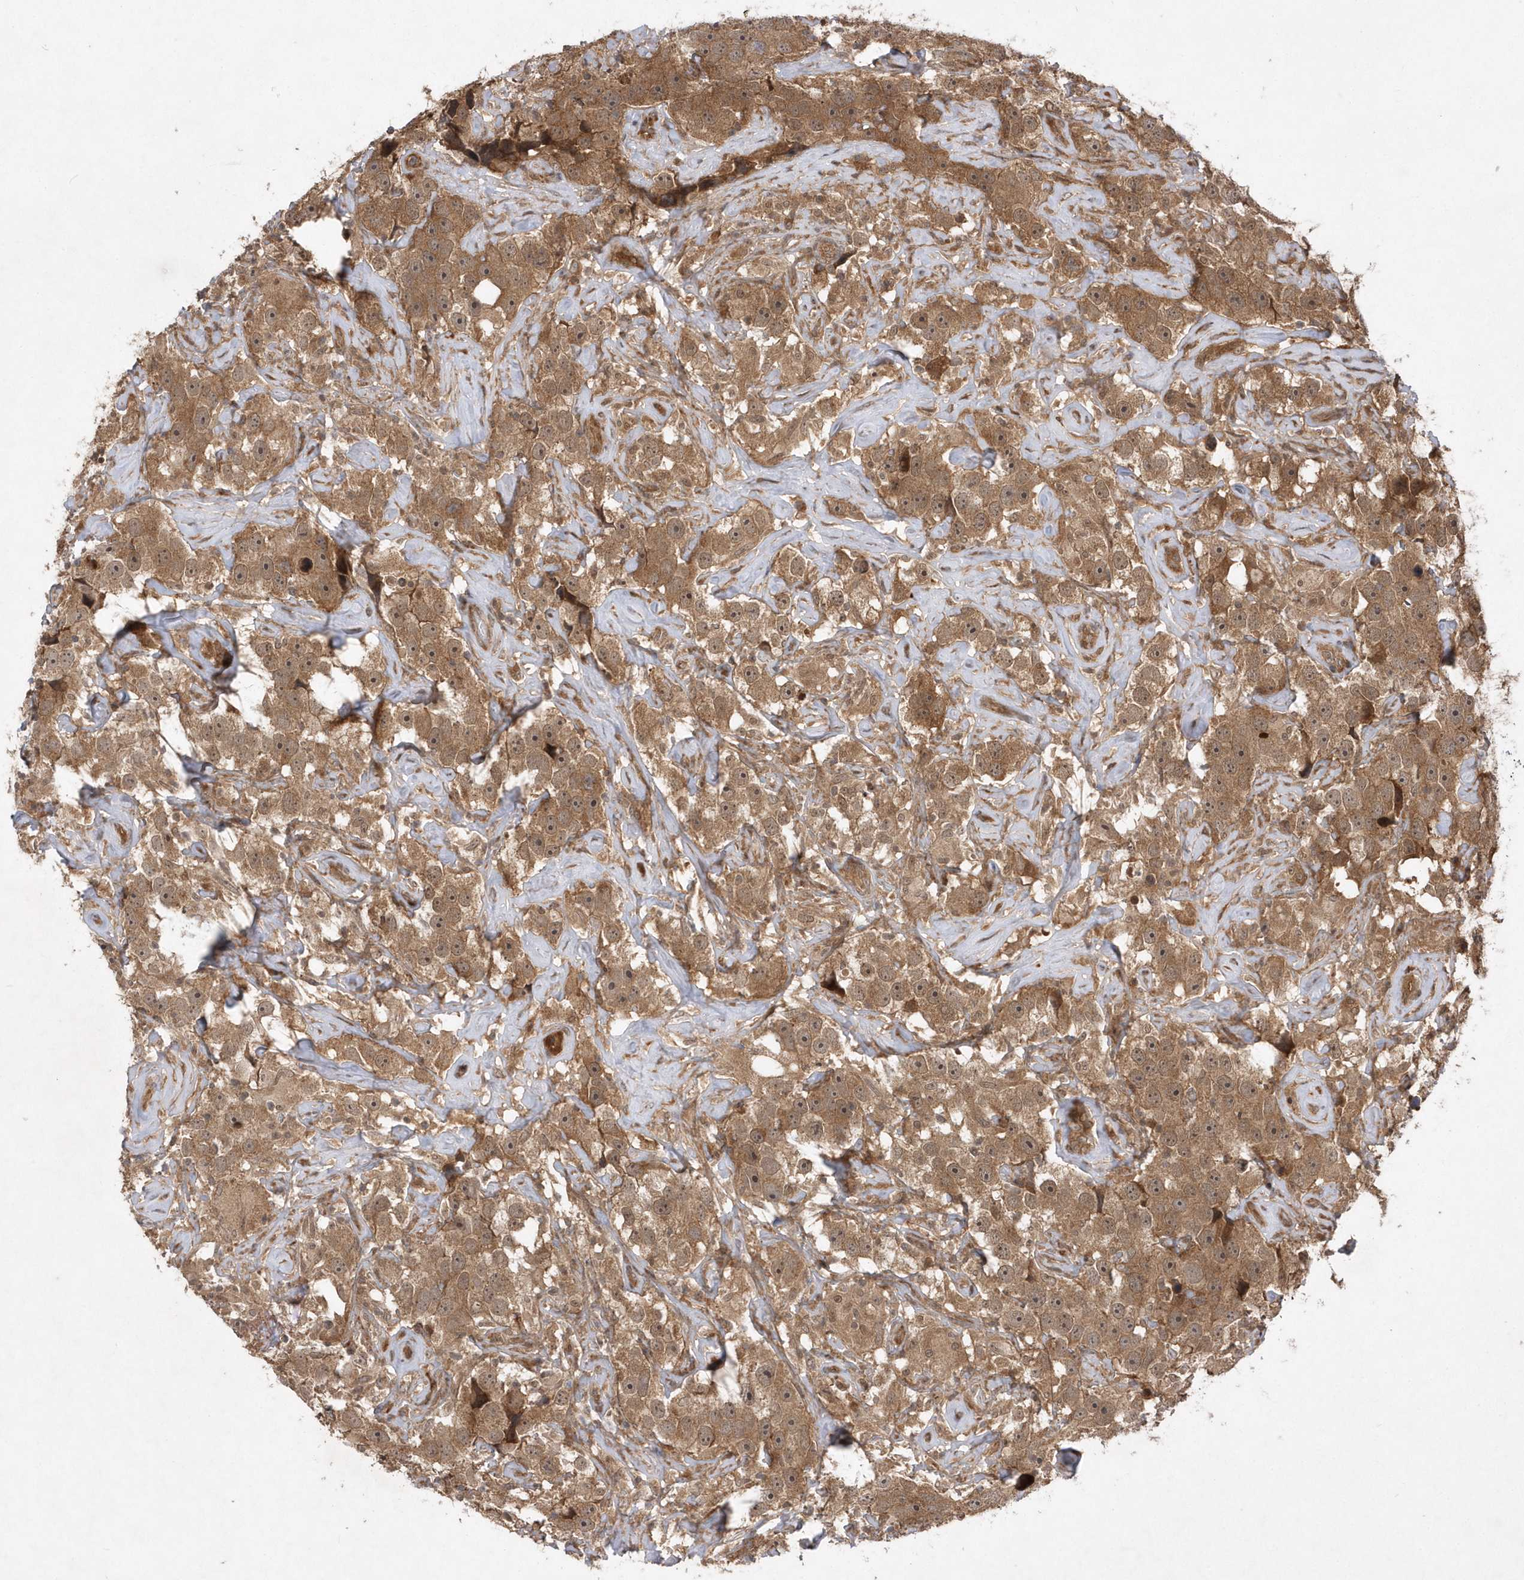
{"staining": {"intensity": "moderate", "quantity": ">75%", "location": "cytoplasmic/membranous,nuclear"}, "tissue": "testis cancer", "cell_type": "Tumor cells", "image_type": "cancer", "snomed": [{"axis": "morphology", "description": "Seminoma, NOS"}, {"axis": "topography", "description": "Testis"}], "caption": "DAB (3,3'-diaminobenzidine) immunohistochemical staining of testis seminoma shows moderate cytoplasmic/membranous and nuclear protein positivity in about >75% of tumor cells.", "gene": "GFM2", "patient": {"sex": "male", "age": 49}}